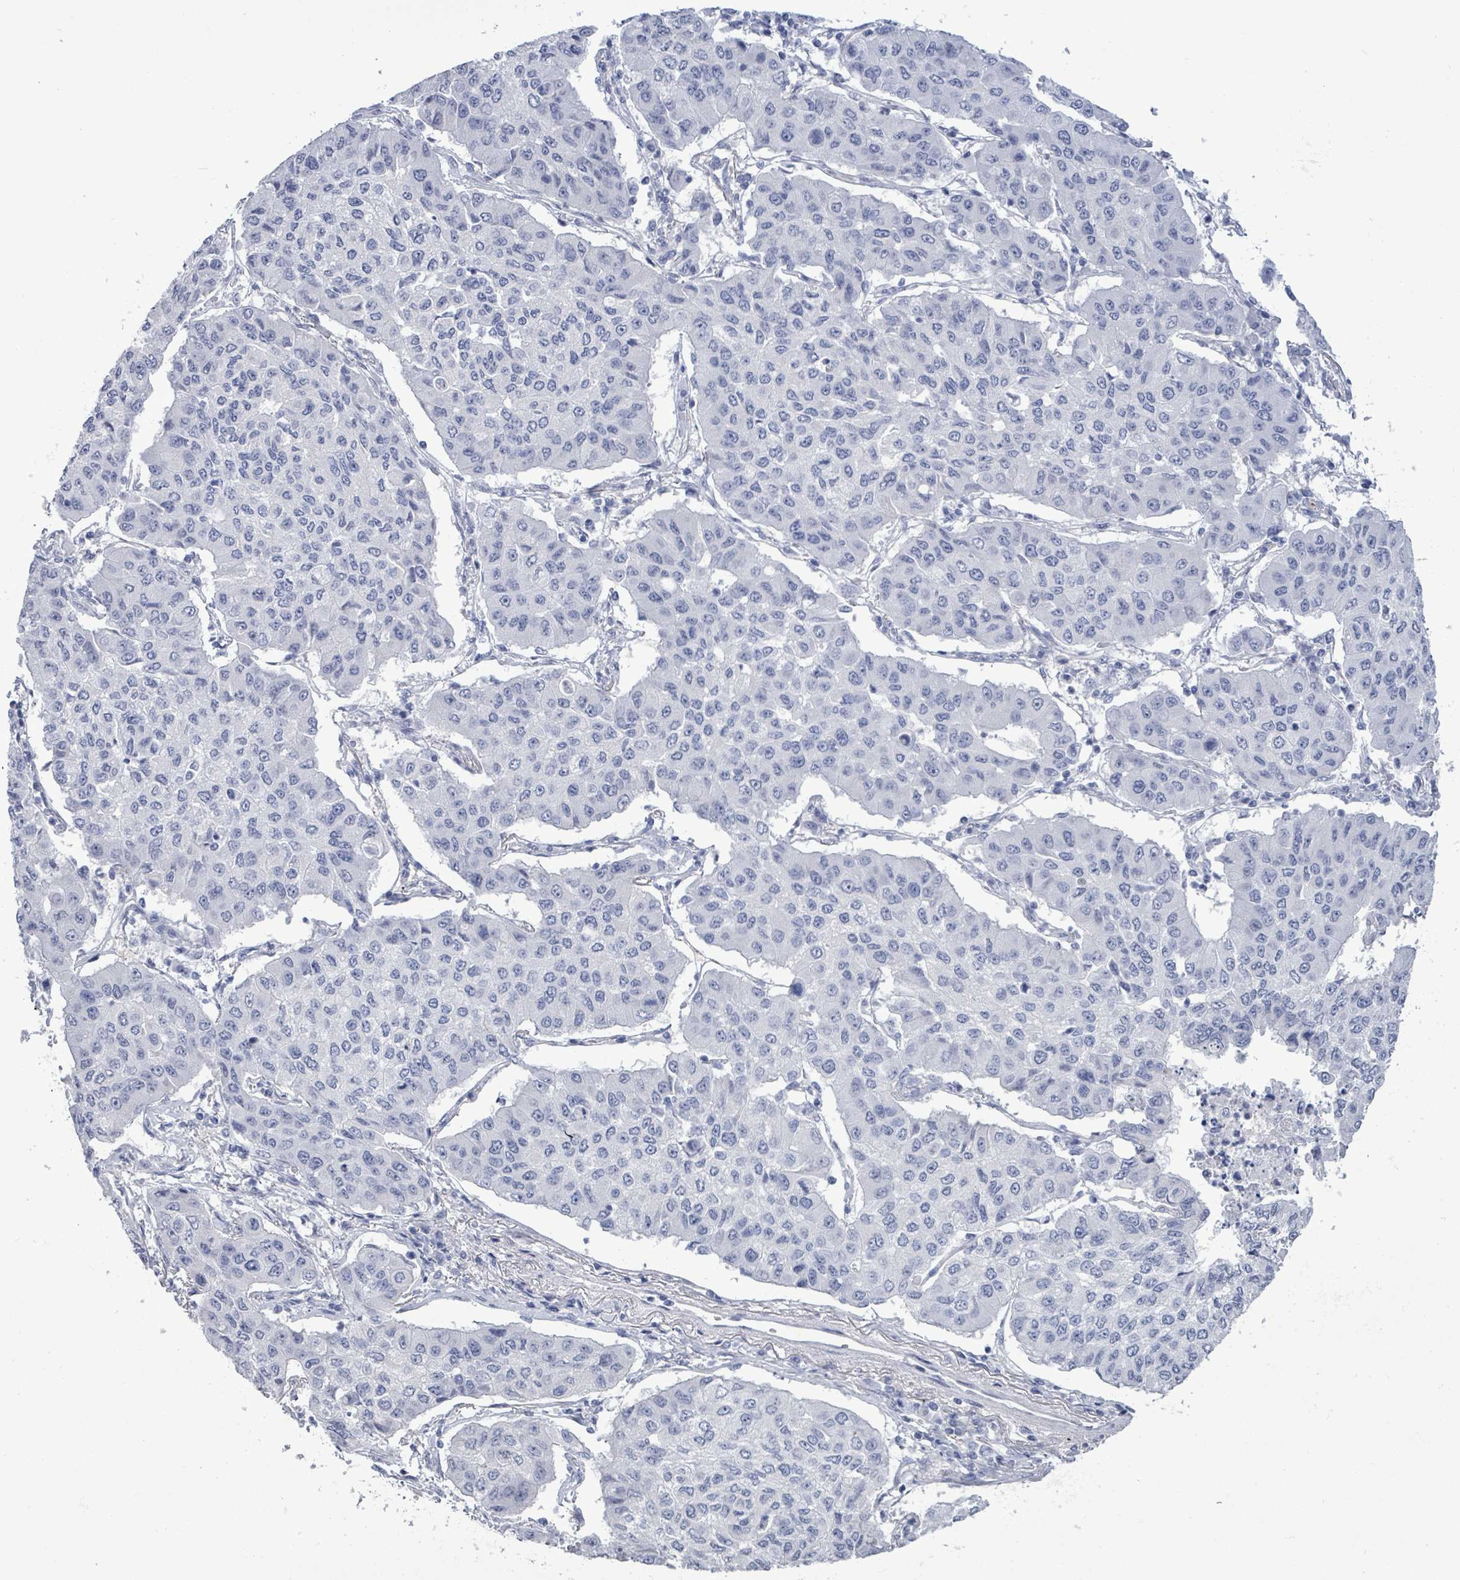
{"staining": {"intensity": "negative", "quantity": "none", "location": "none"}, "tissue": "lung cancer", "cell_type": "Tumor cells", "image_type": "cancer", "snomed": [{"axis": "morphology", "description": "Squamous cell carcinoma, NOS"}, {"axis": "topography", "description": "Lung"}], "caption": "Tumor cells show no significant protein expression in squamous cell carcinoma (lung).", "gene": "CT45A5", "patient": {"sex": "male", "age": 74}}